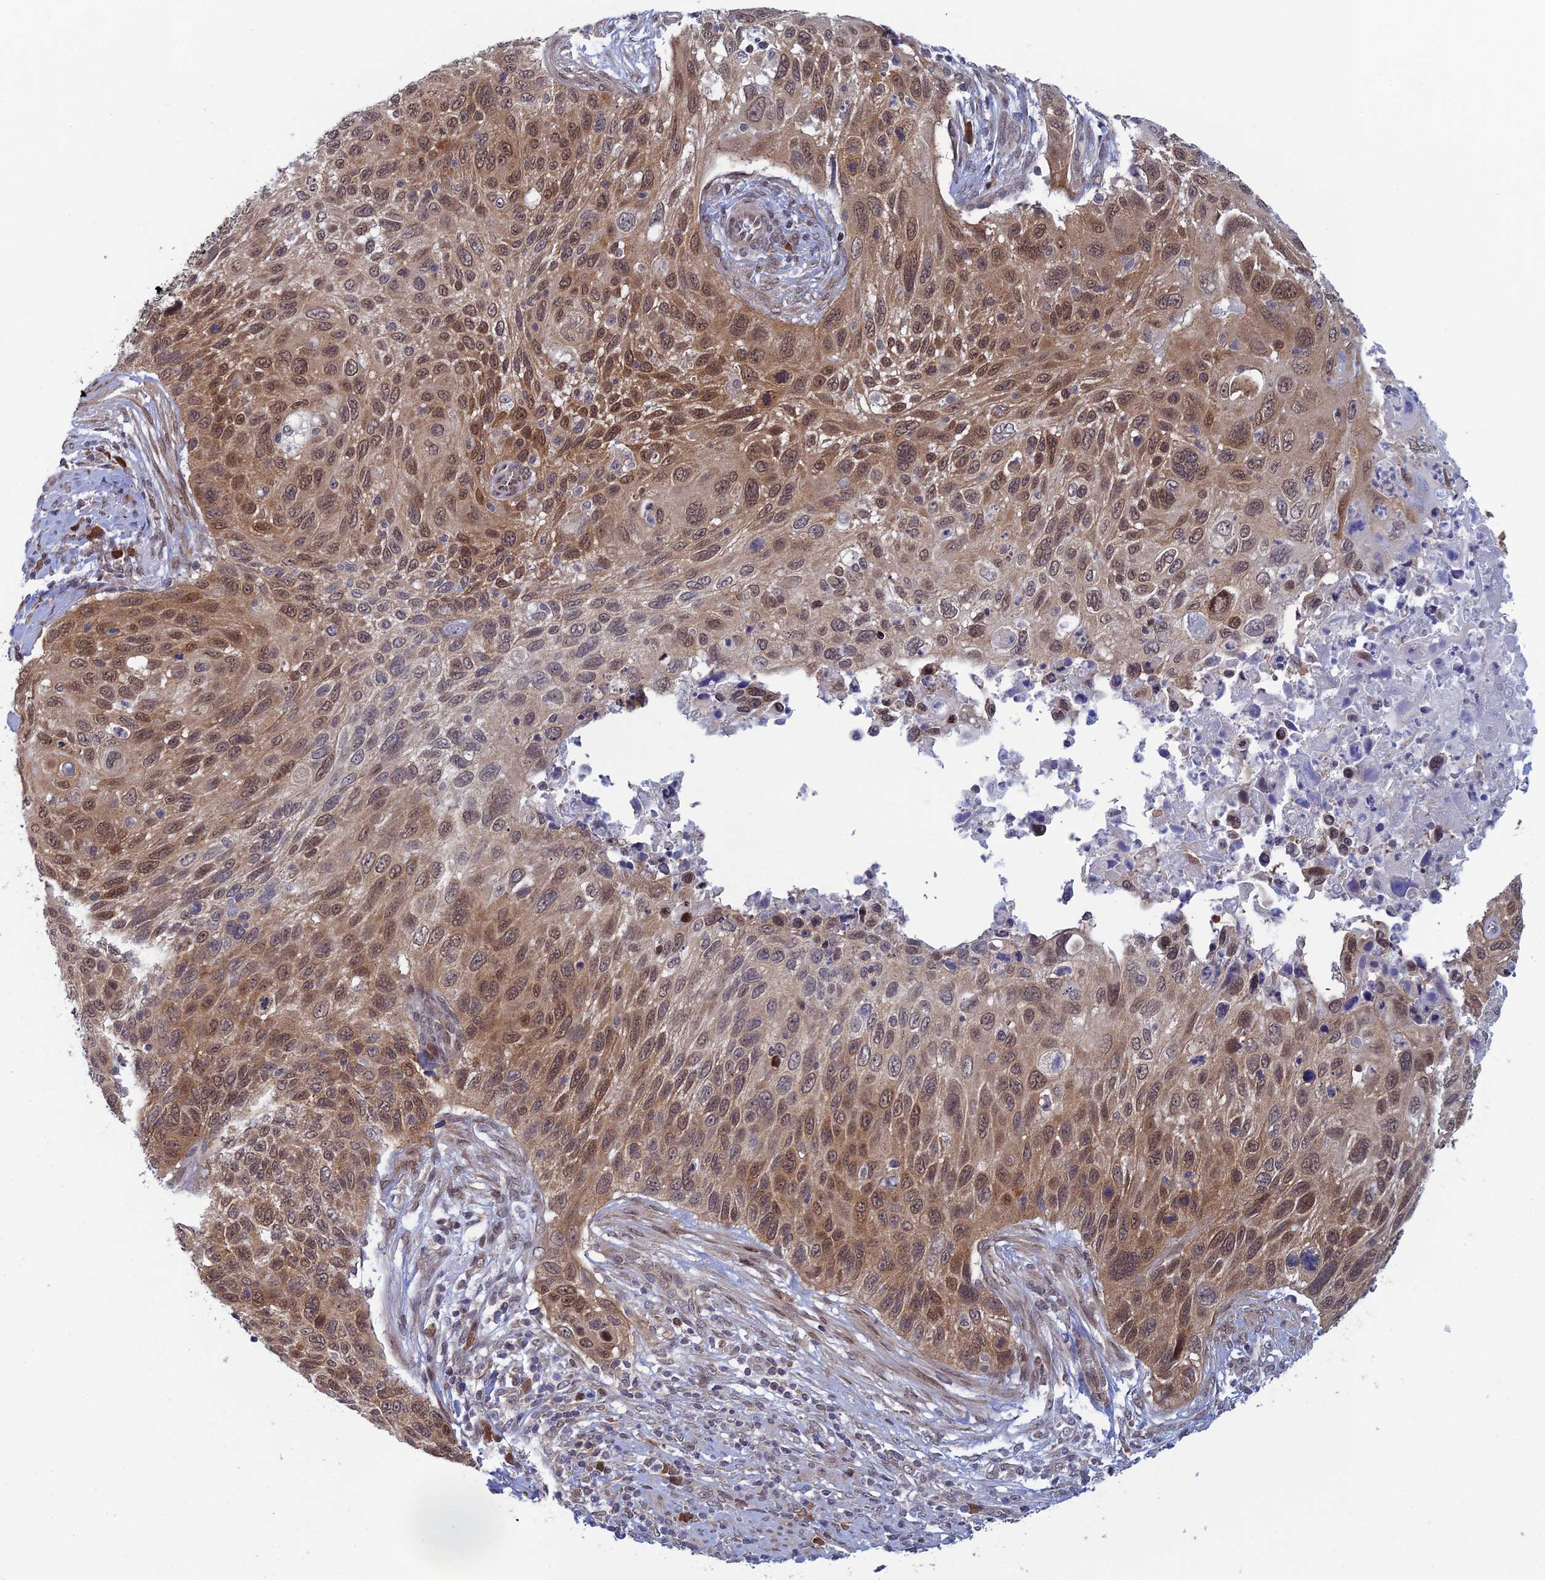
{"staining": {"intensity": "moderate", "quantity": "25%-75%", "location": "cytoplasmic/membranous,nuclear"}, "tissue": "cervical cancer", "cell_type": "Tumor cells", "image_type": "cancer", "snomed": [{"axis": "morphology", "description": "Squamous cell carcinoma, NOS"}, {"axis": "topography", "description": "Cervix"}], "caption": "An image of human cervical cancer (squamous cell carcinoma) stained for a protein exhibits moderate cytoplasmic/membranous and nuclear brown staining in tumor cells. Using DAB (brown) and hematoxylin (blue) stains, captured at high magnification using brightfield microscopy.", "gene": "SRA1", "patient": {"sex": "female", "age": 70}}